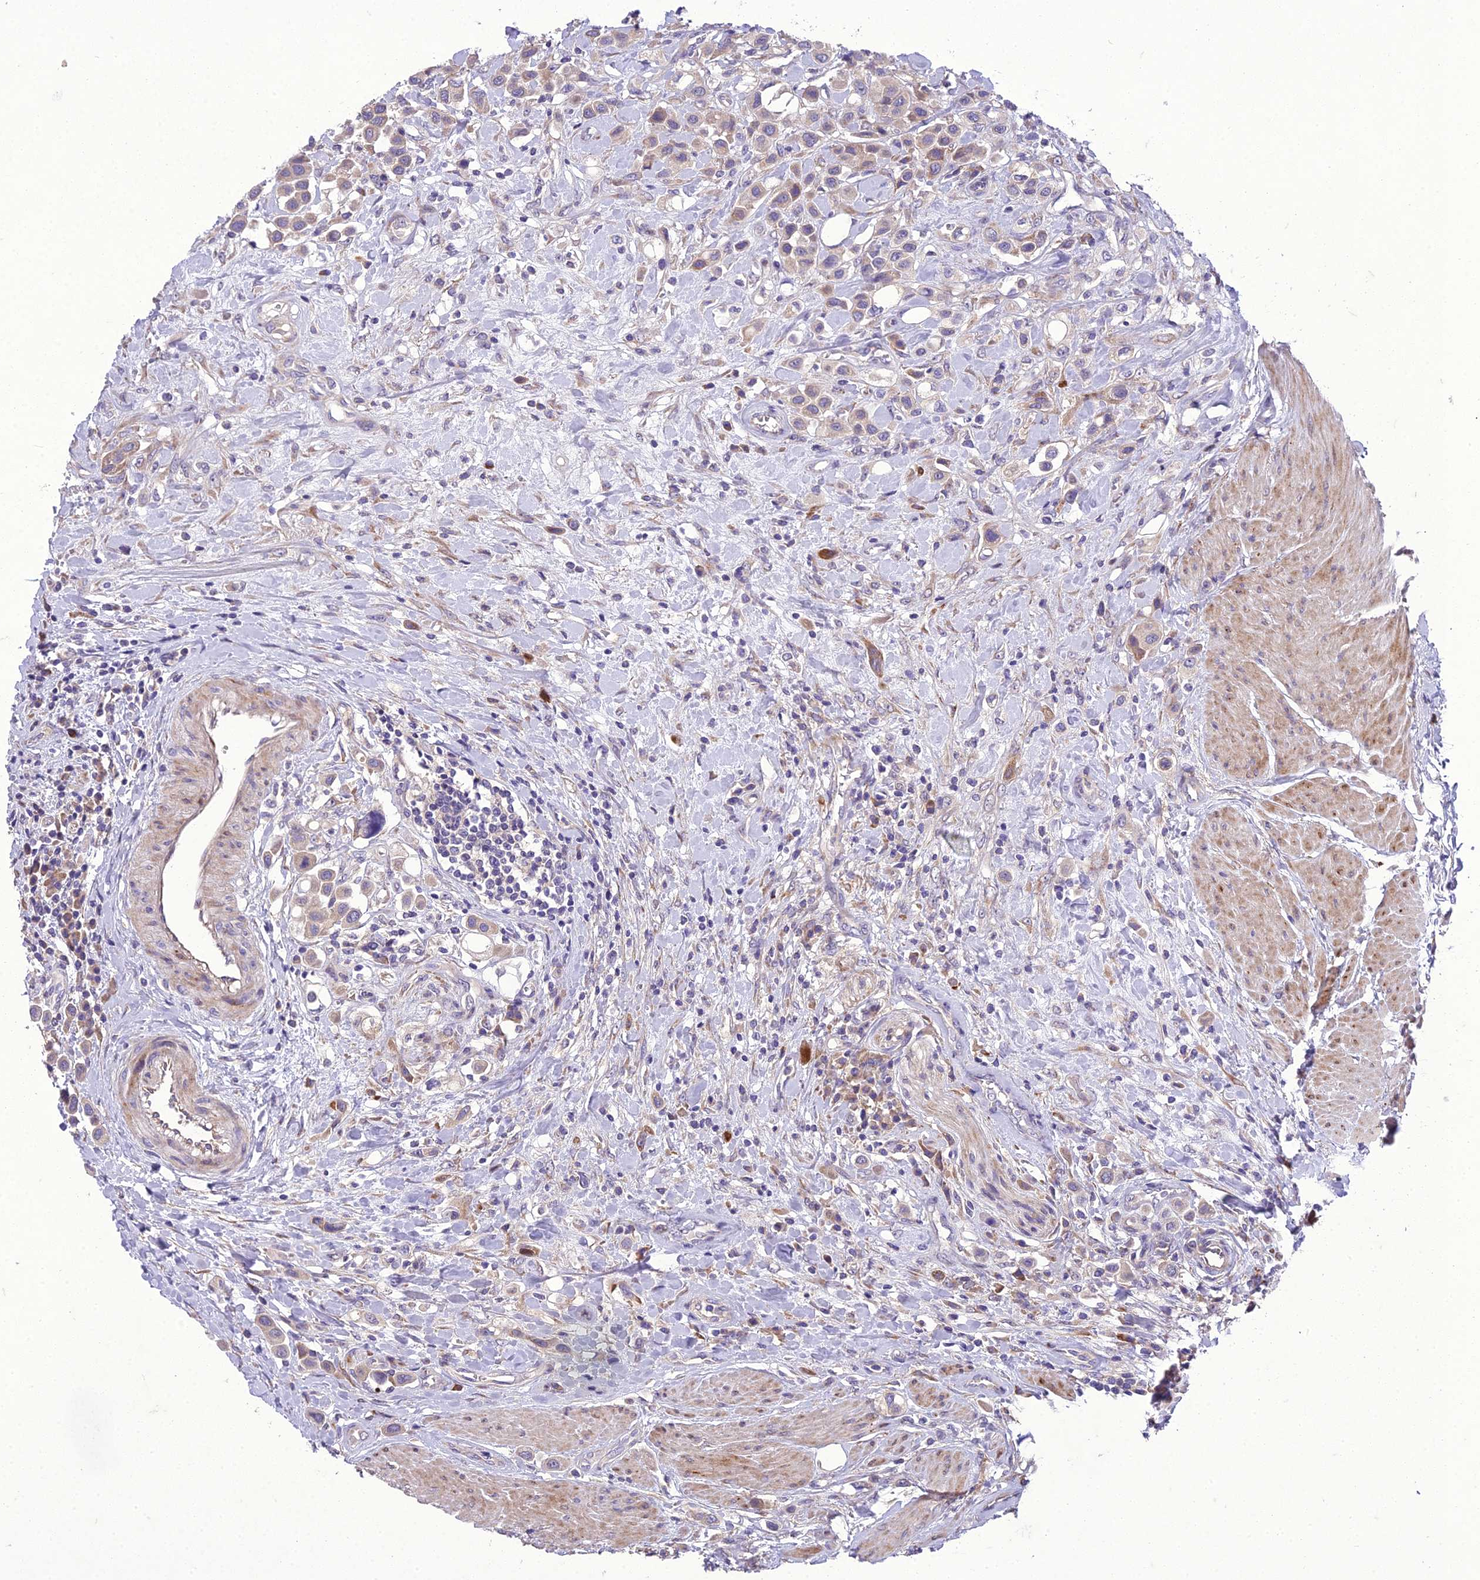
{"staining": {"intensity": "weak", "quantity": ">75%", "location": "cytoplasmic/membranous"}, "tissue": "urothelial cancer", "cell_type": "Tumor cells", "image_type": "cancer", "snomed": [{"axis": "morphology", "description": "Urothelial carcinoma, High grade"}, {"axis": "topography", "description": "Urinary bladder"}], "caption": "An IHC micrograph of neoplastic tissue is shown. Protein staining in brown shows weak cytoplasmic/membranous positivity in urothelial cancer within tumor cells.", "gene": "ADIPOR2", "patient": {"sex": "male", "age": 50}}